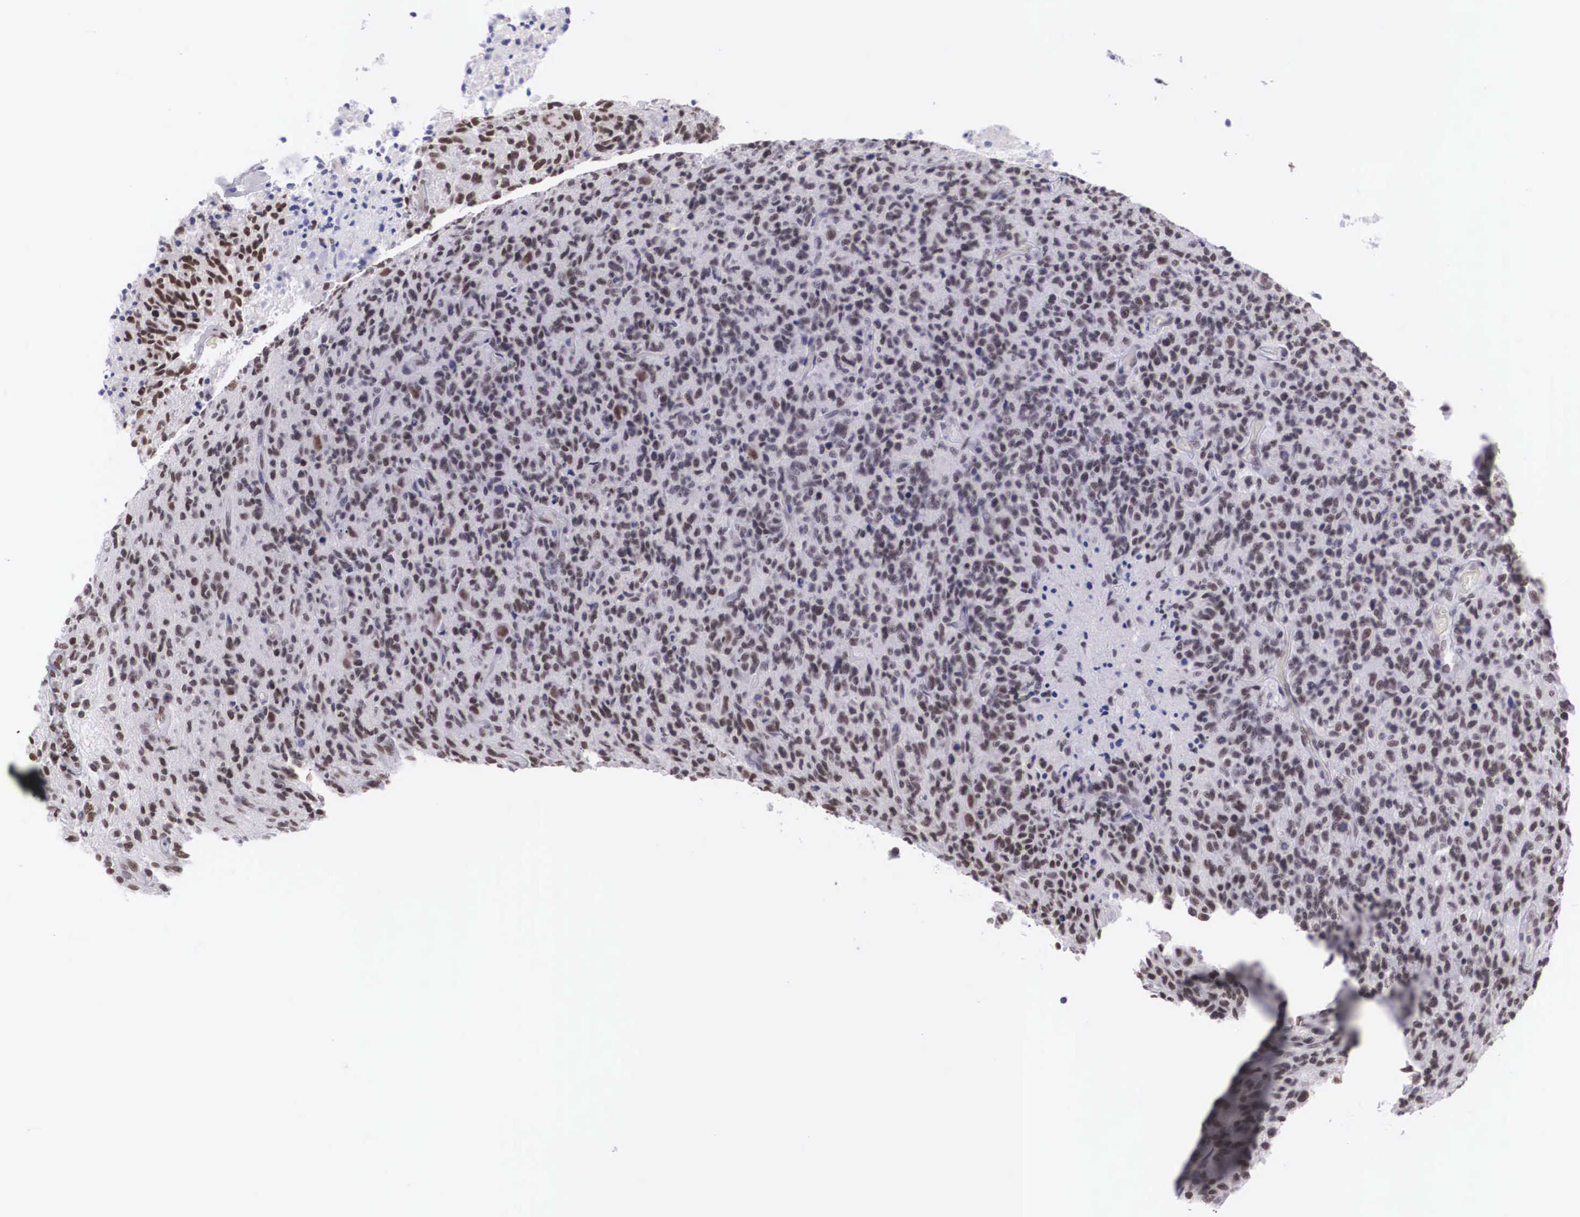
{"staining": {"intensity": "weak", "quantity": "25%-75%", "location": "nuclear"}, "tissue": "glioma", "cell_type": "Tumor cells", "image_type": "cancer", "snomed": [{"axis": "morphology", "description": "Glioma, malignant, High grade"}, {"axis": "topography", "description": "Brain"}], "caption": "Protein expression analysis of malignant glioma (high-grade) shows weak nuclear positivity in about 25%-75% of tumor cells. (Stains: DAB in brown, nuclei in blue, Microscopy: brightfield microscopy at high magnification).", "gene": "CSTF2", "patient": {"sex": "male", "age": 36}}